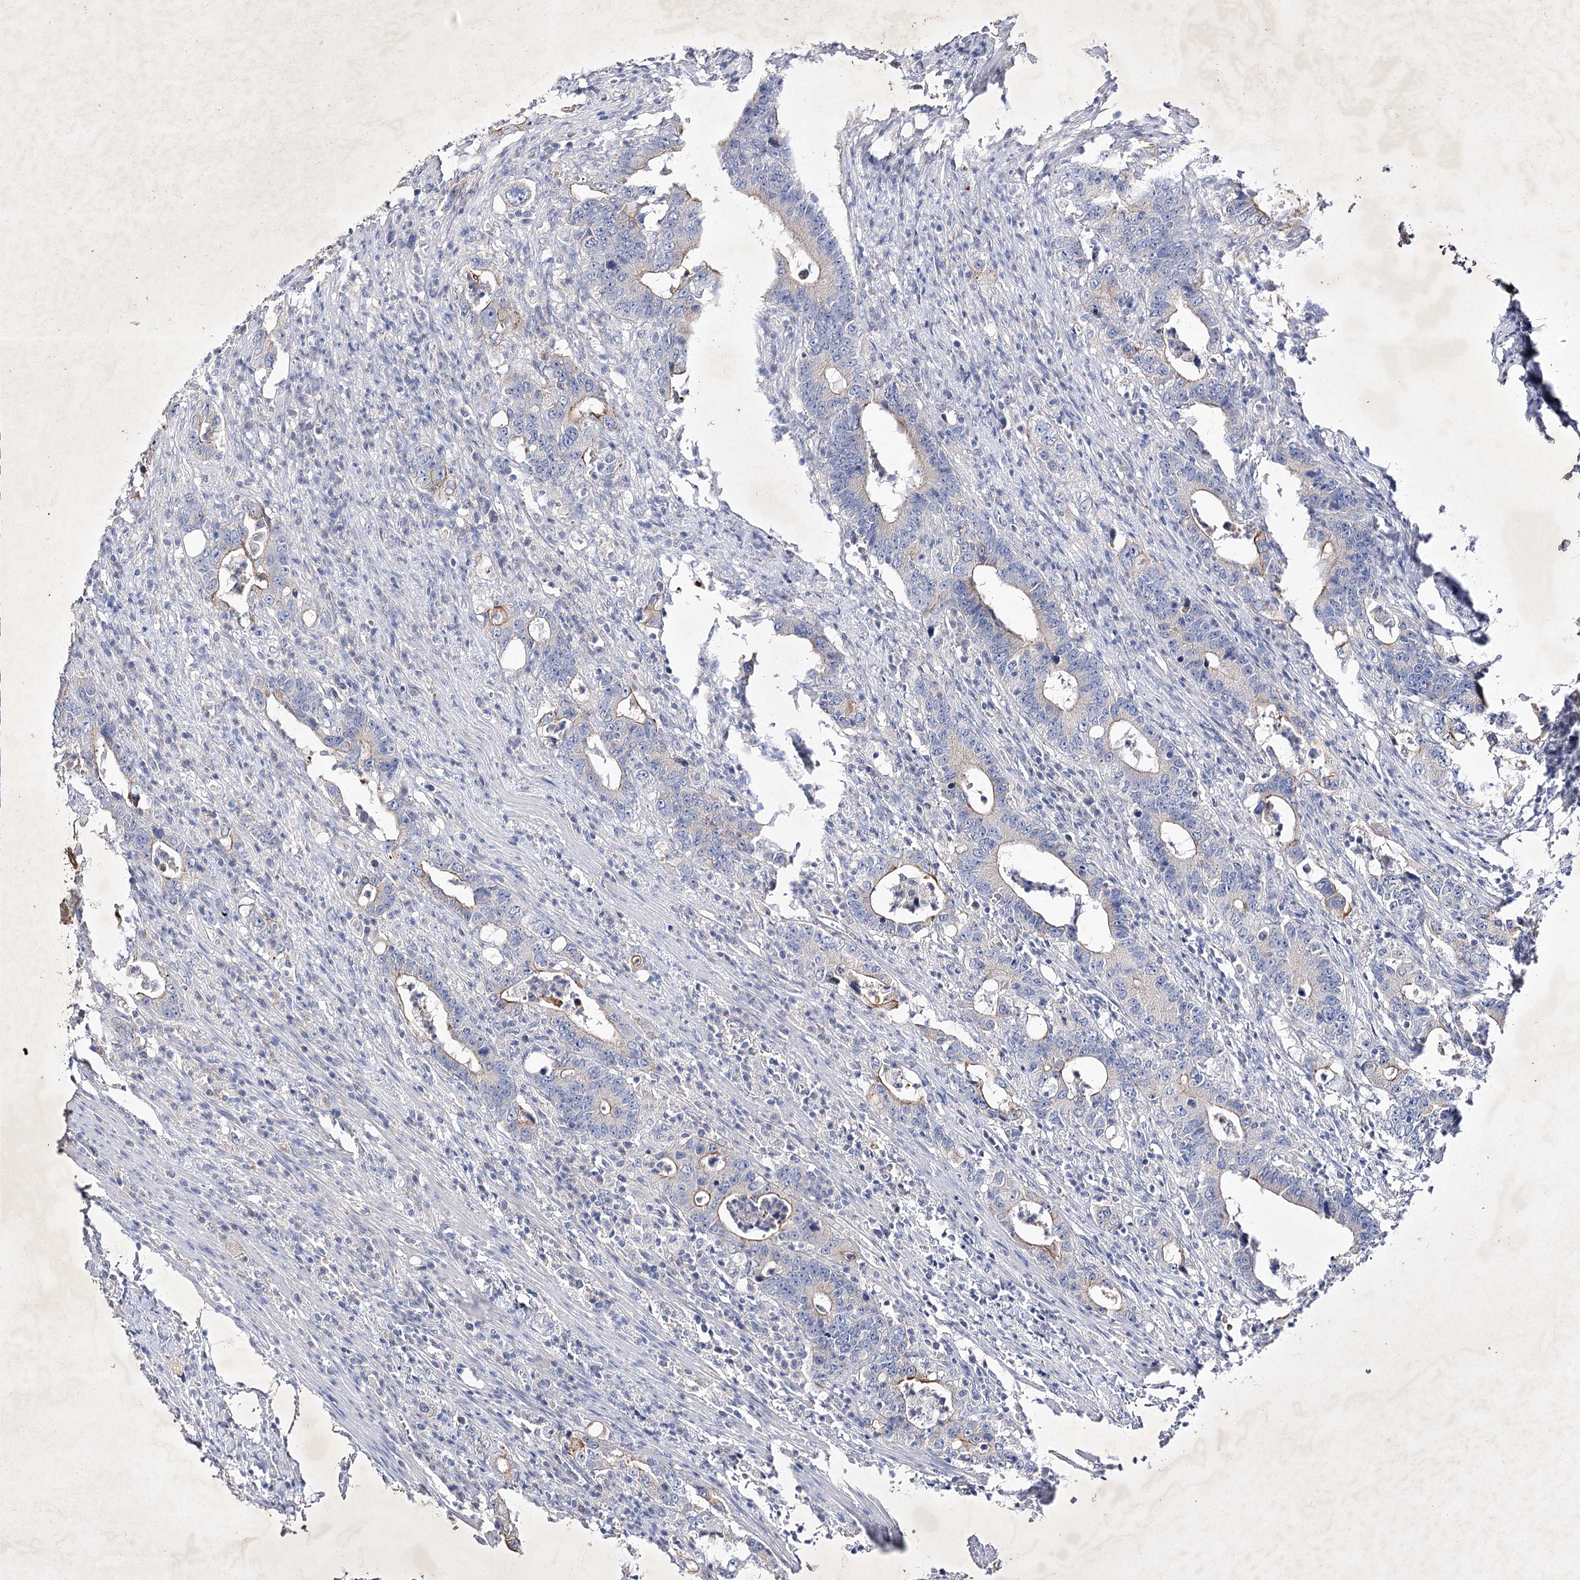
{"staining": {"intensity": "negative", "quantity": "none", "location": "none"}, "tissue": "colorectal cancer", "cell_type": "Tumor cells", "image_type": "cancer", "snomed": [{"axis": "morphology", "description": "Adenocarcinoma, NOS"}, {"axis": "topography", "description": "Colon"}], "caption": "Tumor cells show no significant staining in adenocarcinoma (colorectal).", "gene": "COX15", "patient": {"sex": "female", "age": 75}}